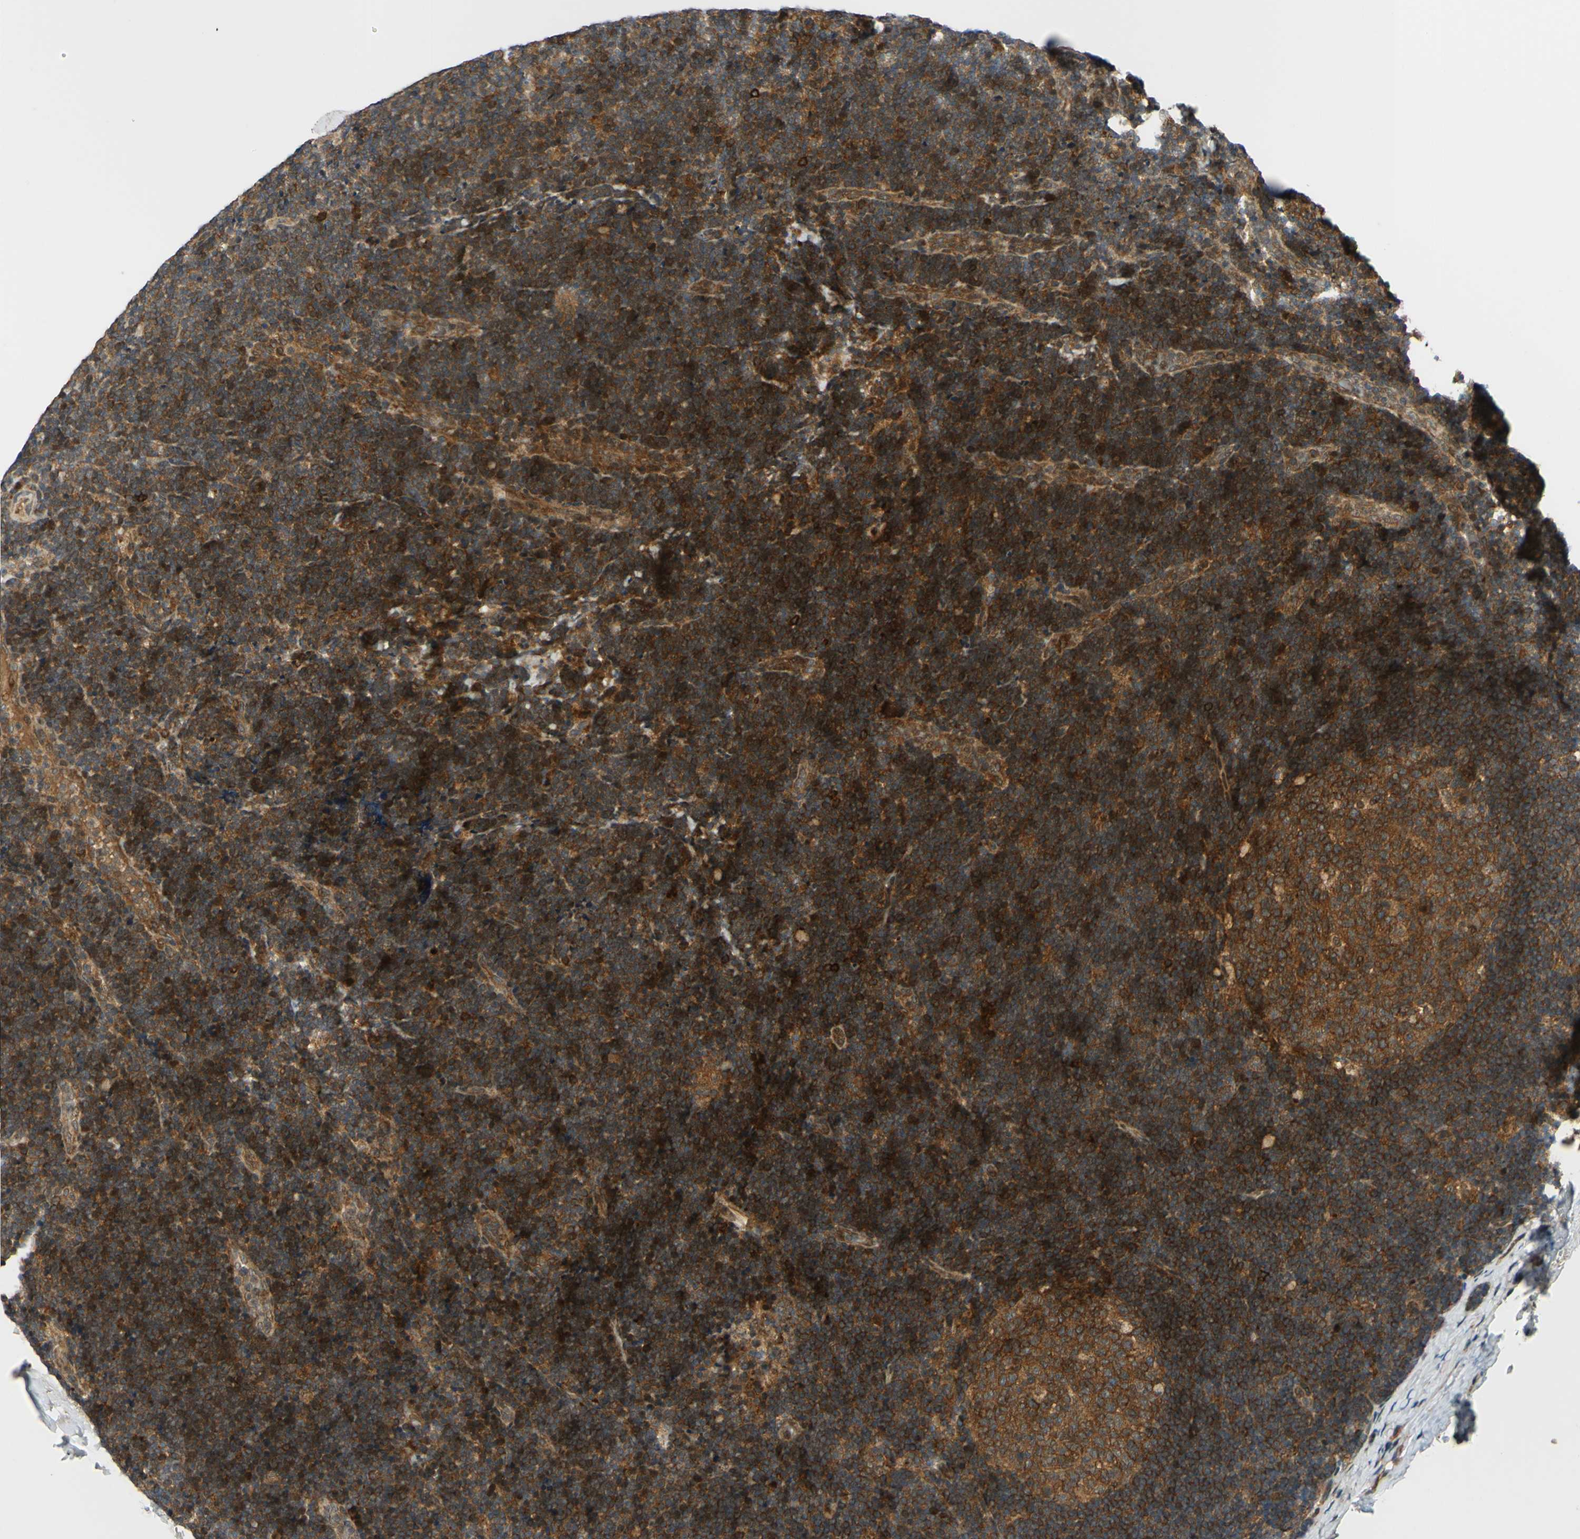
{"staining": {"intensity": "moderate", "quantity": ">75%", "location": "cytoplasmic/membranous"}, "tissue": "lymph node", "cell_type": "Germinal center cells", "image_type": "normal", "snomed": [{"axis": "morphology", "description": "Normal tissue, NOS"}, {"axis": "topography", "description": "Lymph node"}], "caption": "Lymph node stained for a protein (brown) displays moderate cytoplasmic/membranous positive expression in approximately >75% of germinal center cells.", "gene": "ABCC8", "patient": {"sex": "female", "age": 14}}